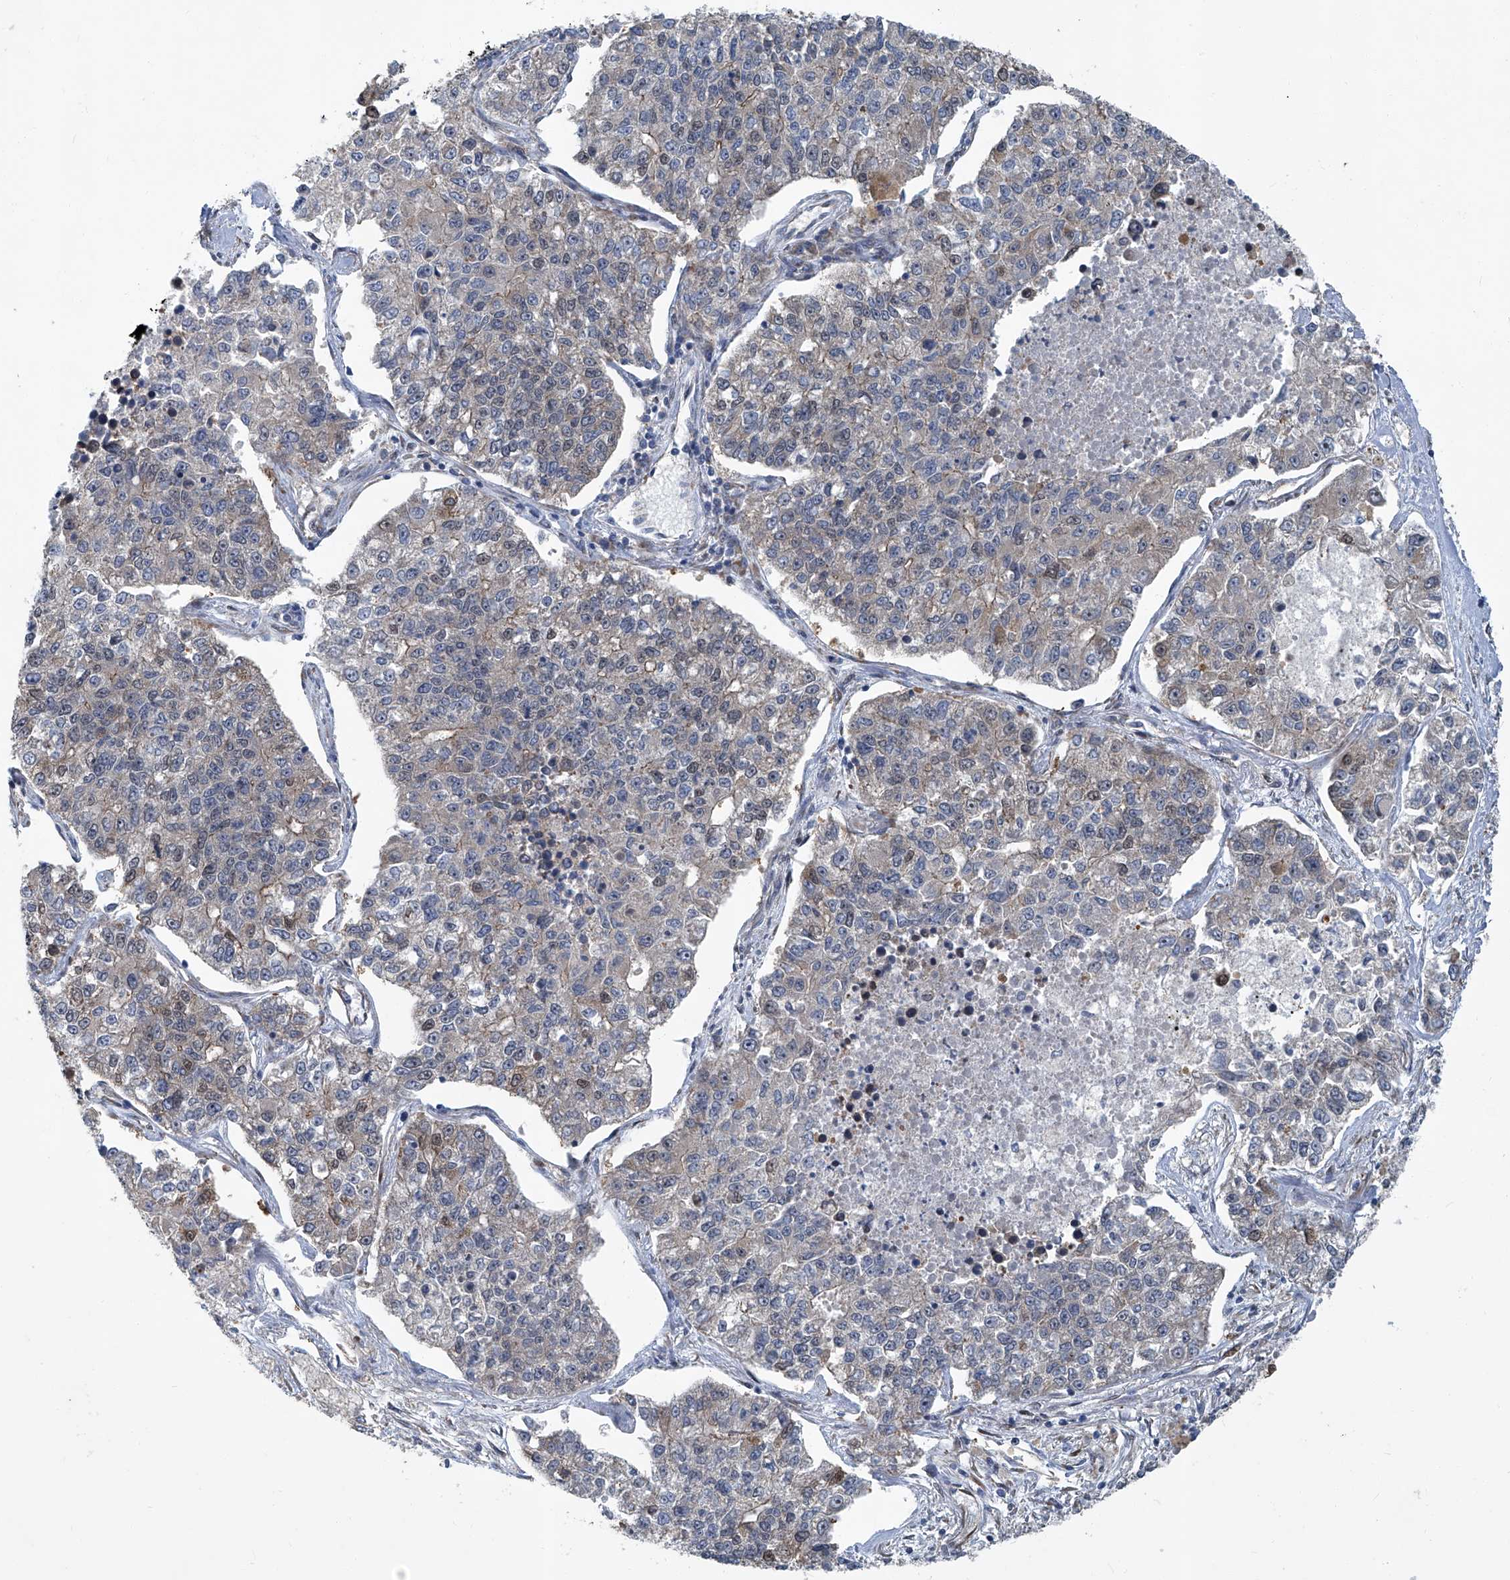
{"staining": {"intensity": "weak", "quantity": "<25%", "location": "nuclear"}, "tissue": "lung cancer", "cell_type": "Tumor cells", "image_type": "cancer", "snomed": [{"axis": "morphology", "description": "Adenocarcinoma, NOS"}, {"axis": "topography", "description": "Lung"}], "caption": "Immunohistochemical staining of lung cancer (adenocarcinoma) displays no significant staining in tumor cells. (DAB immunohistochemistry with hematoxylin counter stain).", "gene": "GPR132", "patient": {"sex": "male", "age": 49}}